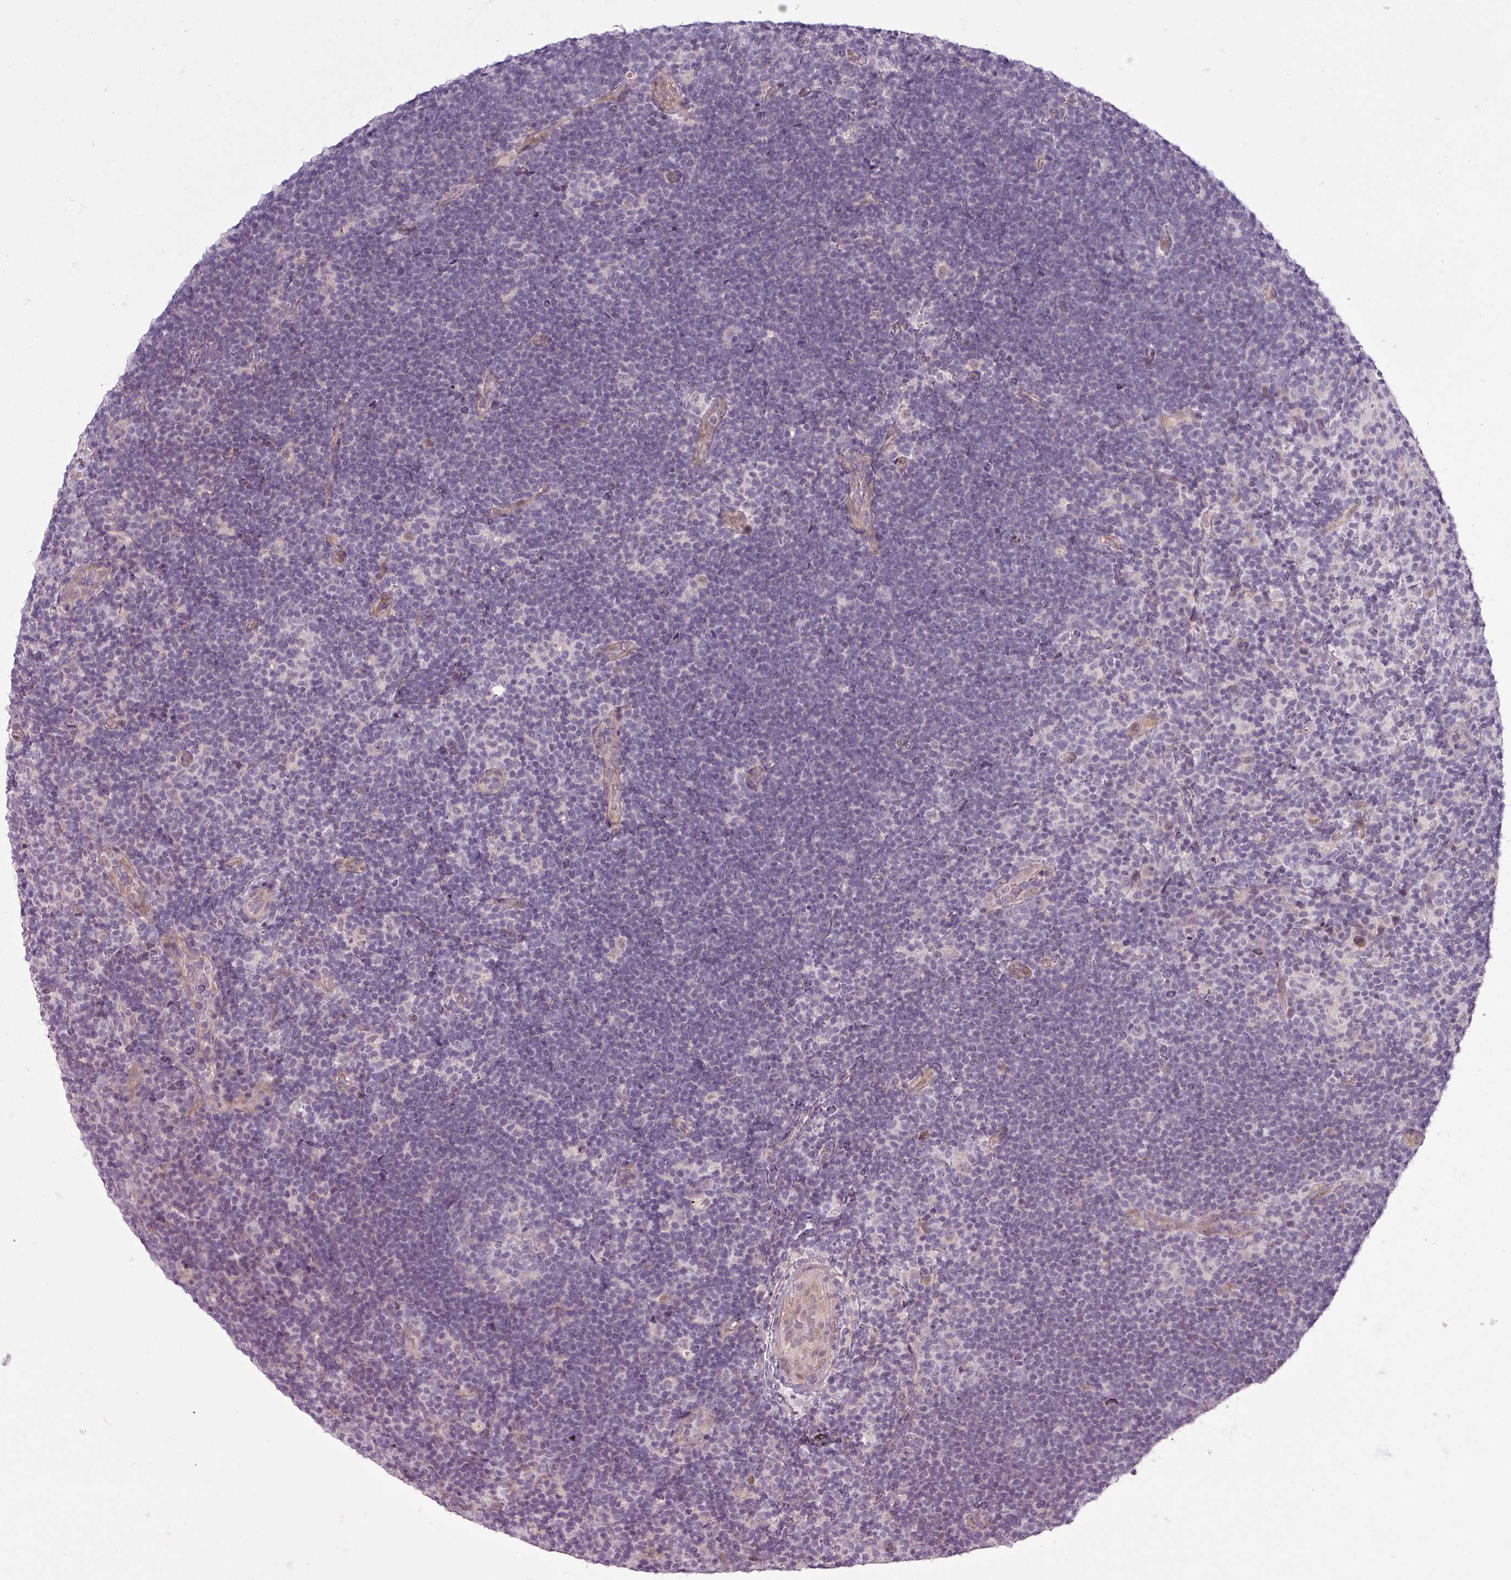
{"staining": {"intensity": "negative", "quantity": "none", "location": "none"}, "tissue": "lymphoma", "cell_type": "Tumor cells", "image_type": "cancer", "snomed": [{"axis": "morphology", "description": "Hodgkin's disease, NOS"}, {"axis": "topography", "description": "Lymph node"}], "caption": "High power microscopy micrograph of an immunohistochemistry (IHC) histopathology image of Hodgkin's disease, revealing no significant expression in tumor cells.", "gene": "GPT2", "patient": {"sex": "female", "age": 57}}